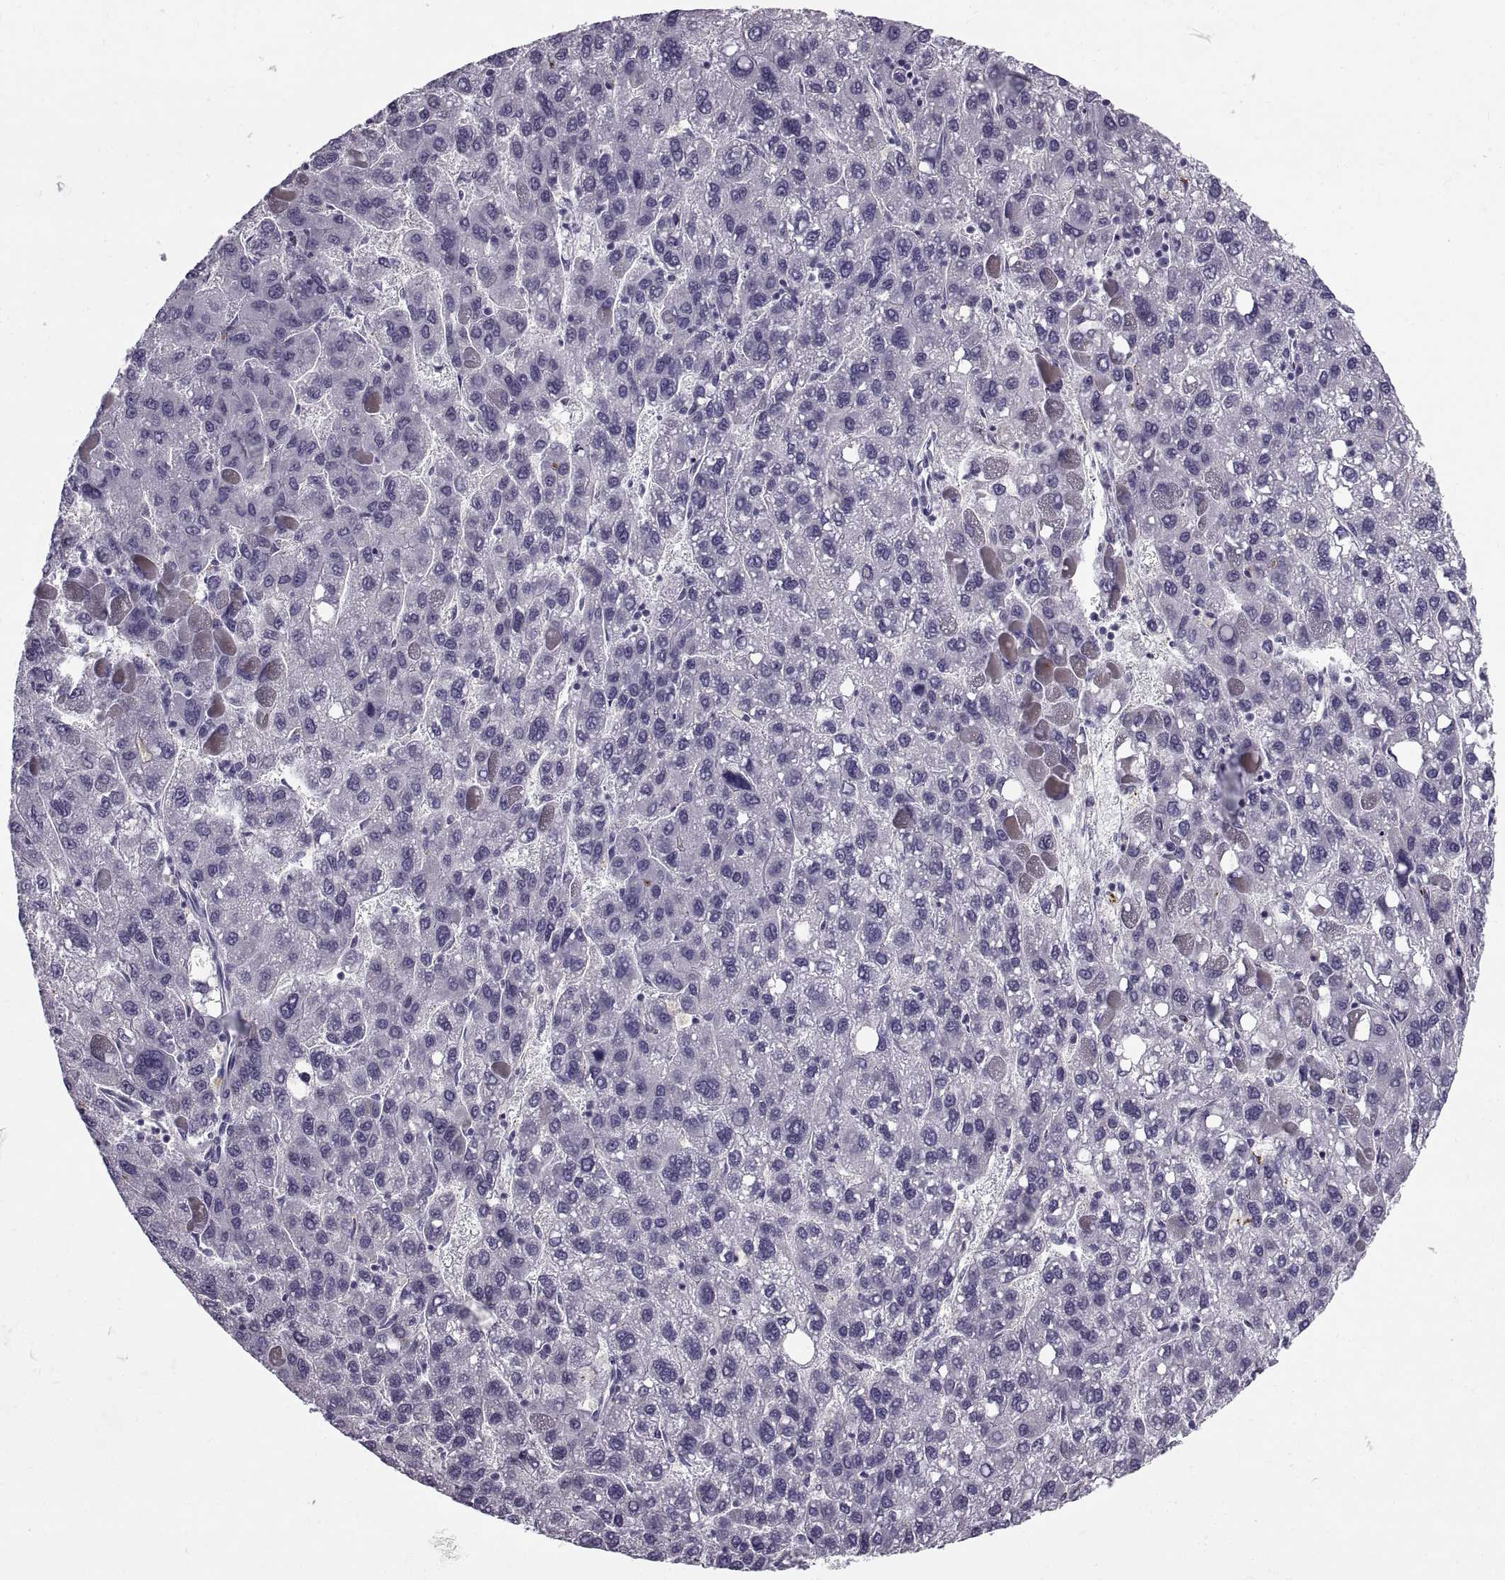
{"staining": {"intensity": "negative", "quantity": "none", "location": "none"}, "tissue": "liver cancer", "cell_type": "Tumor cells", "image_type": "cancer", "snomed": [{"axis": "morphology", "description": "Carcinoma, Hepatocellular, NOS"}, {"axis": "topography", "description": "Liver"}], "caption": "Human liver cancer stained for a protein using IHC shows no staining in tumor cells.", "gene": "CALCR", "patient": {"sex": "female", "age": 82}}